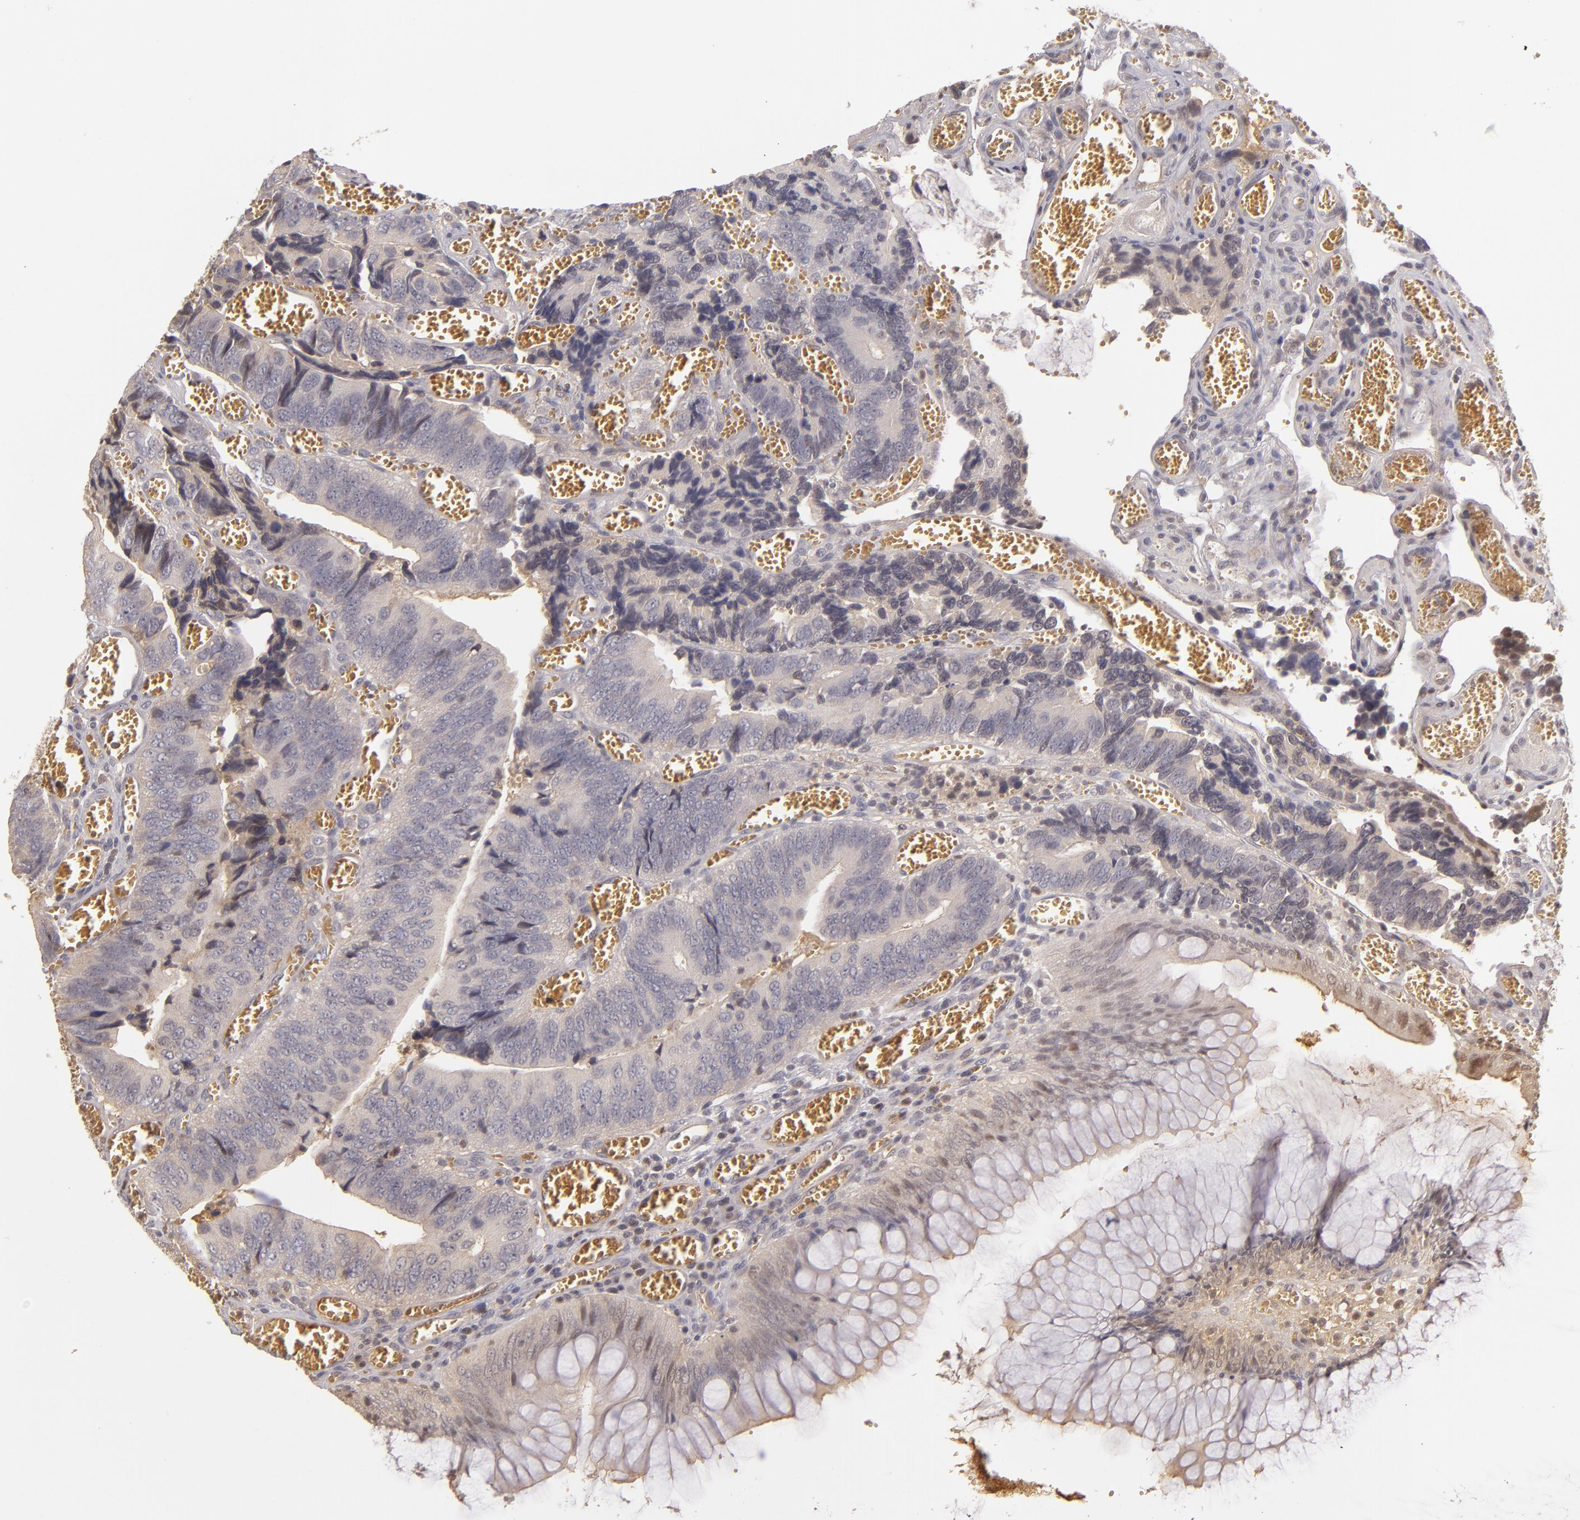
{"staining": {"intensity": "weak", "quantity": ">75%", "location": "cytoplasmic/membranous"}, "tissue": "colorectal cancer", "cell_type": "Tumor cells", "image_type": "cancer", "snomed": [{"axis": "morphology", "description": "Adenocarcinoma, NOS"}, {"axis": "topography", "description": "Colon"}], "caption": "Immunohistochemistry (IHC) image of adenocarcinoma (colorectal) stained for a protein (brown), which demonstrates low levels of weak cytoplasmic/membranous positivity in about >75% of tumor cells.", "gene": "LRG1", "patient": {"sex": "male", "age": 72}}